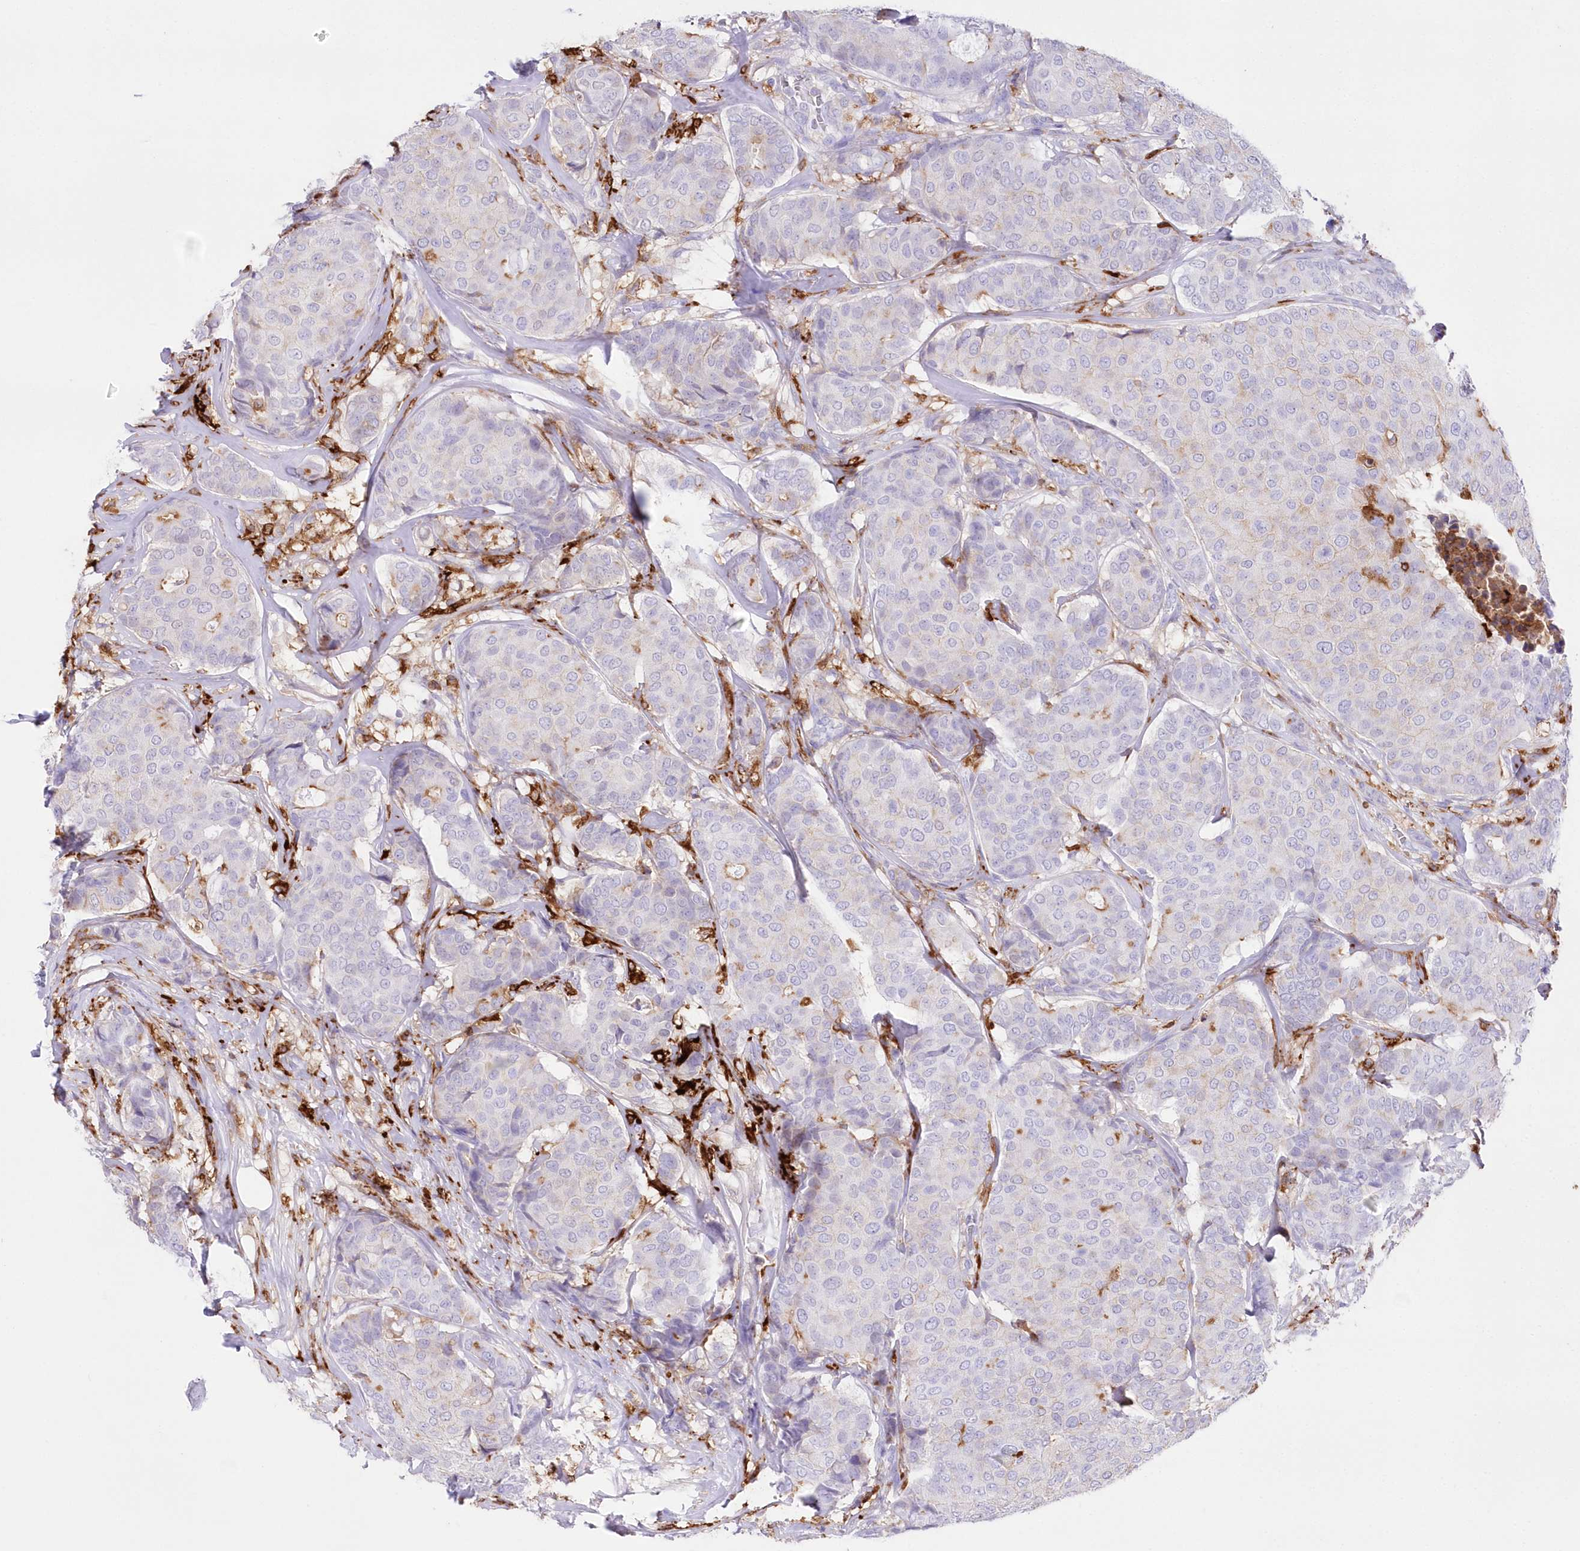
{"staining": {"intensity": "negative", "quantity": "none", "location": "none"}, "tissue": "breast cancer", "cell_type": "Tumor cells", "image_type": "cancer", "snomed": [{"axis": "morphology", "description": "Duct carcinoma"}, {"axis": "topography", "description": "Breast"}], "caption": "High power microscopy micrograph of an IHC image of breast cancer (infiltrating ductal carcinoma), revealing no significant staining in tumor cells.", "gene": "DNAJC19", "patient": {"sex": "female", "age": 75}}